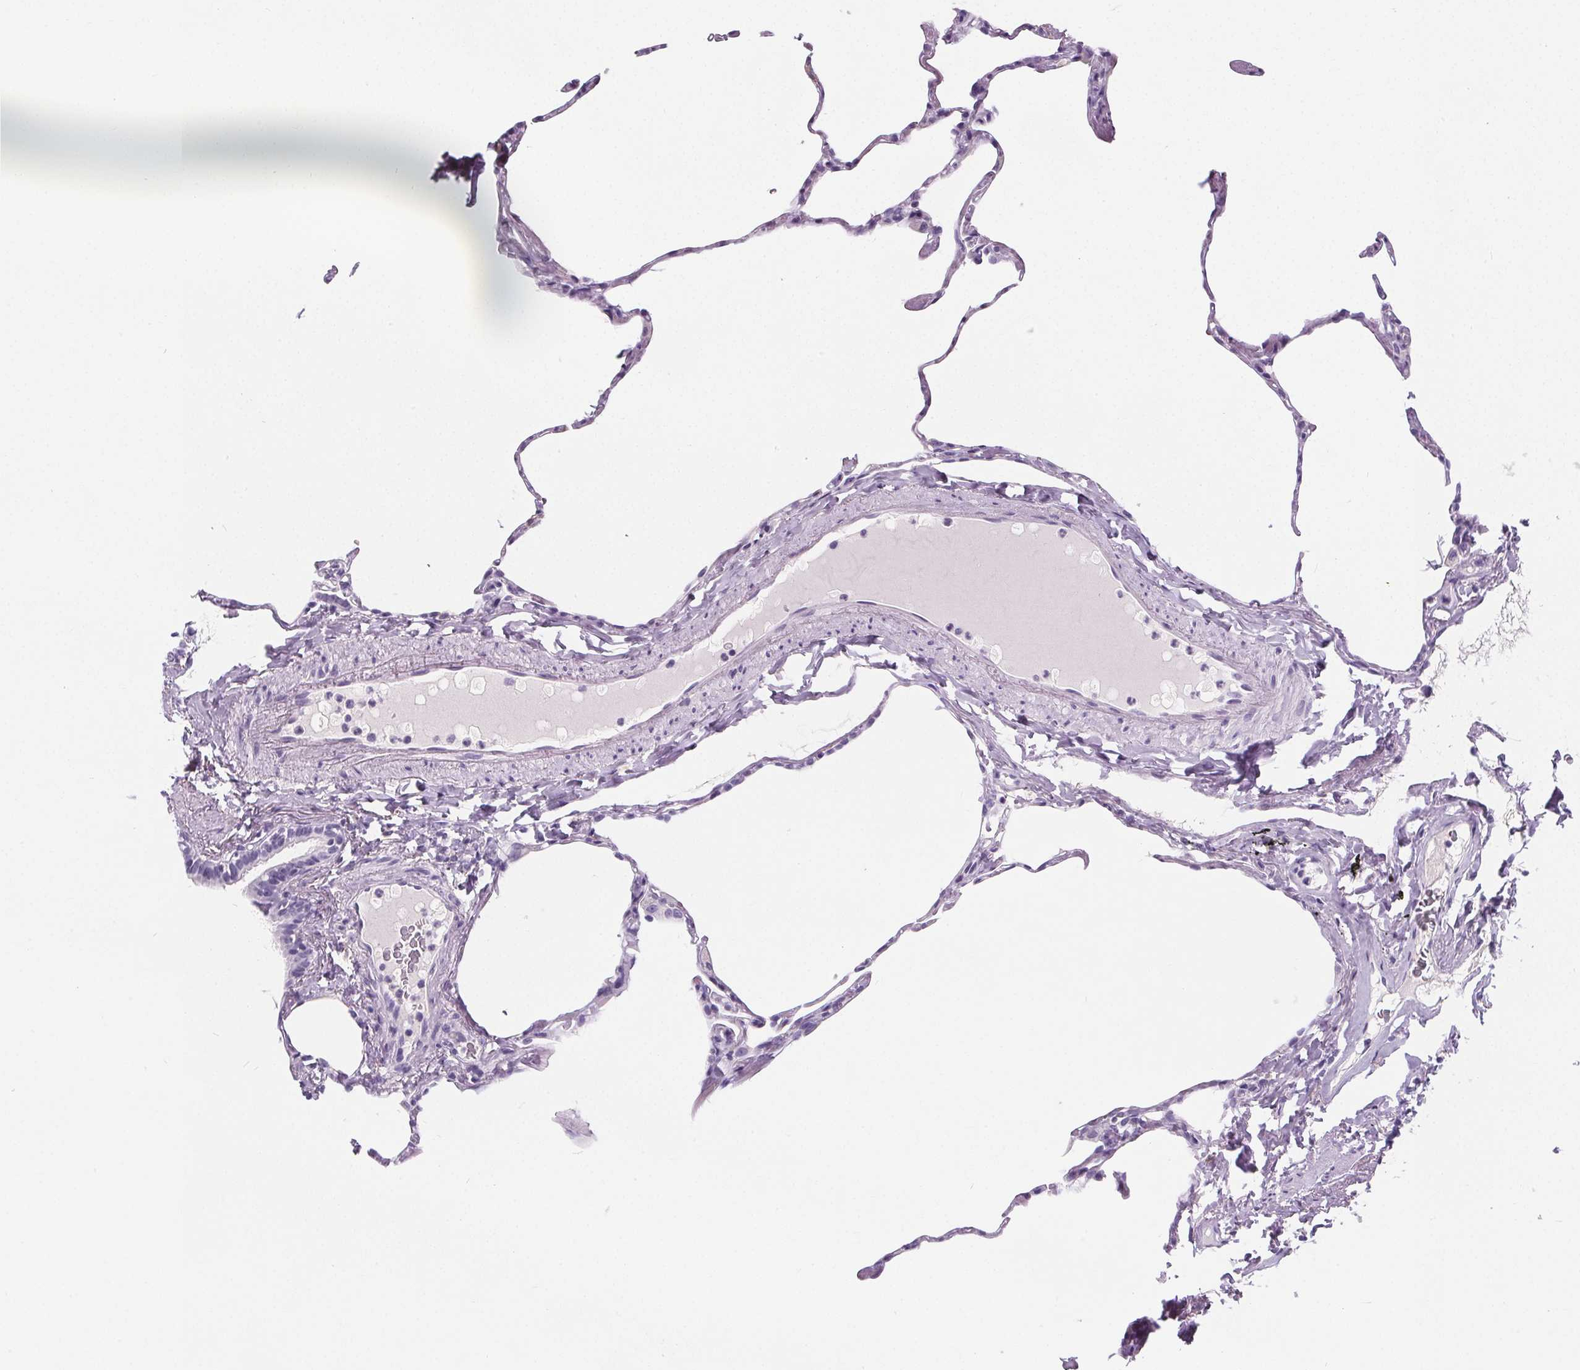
{"staining": {"intensity": "negative", "quantity": "none", "location": "none"}, "tissue": "lung", "cell_type": "Alveolar cells", "image_type": "normal", "snomed": [{"axis": "morphology", "description": "Normal tissue, NOS"}, {"axis": "topography", "description": "Lung"}], "caption": "Protein analysis of benign lung demonstrates no significant staining in alveolar cells.", "gene": "ADRB1", "patient": {"sex": "male", "age": 65}}